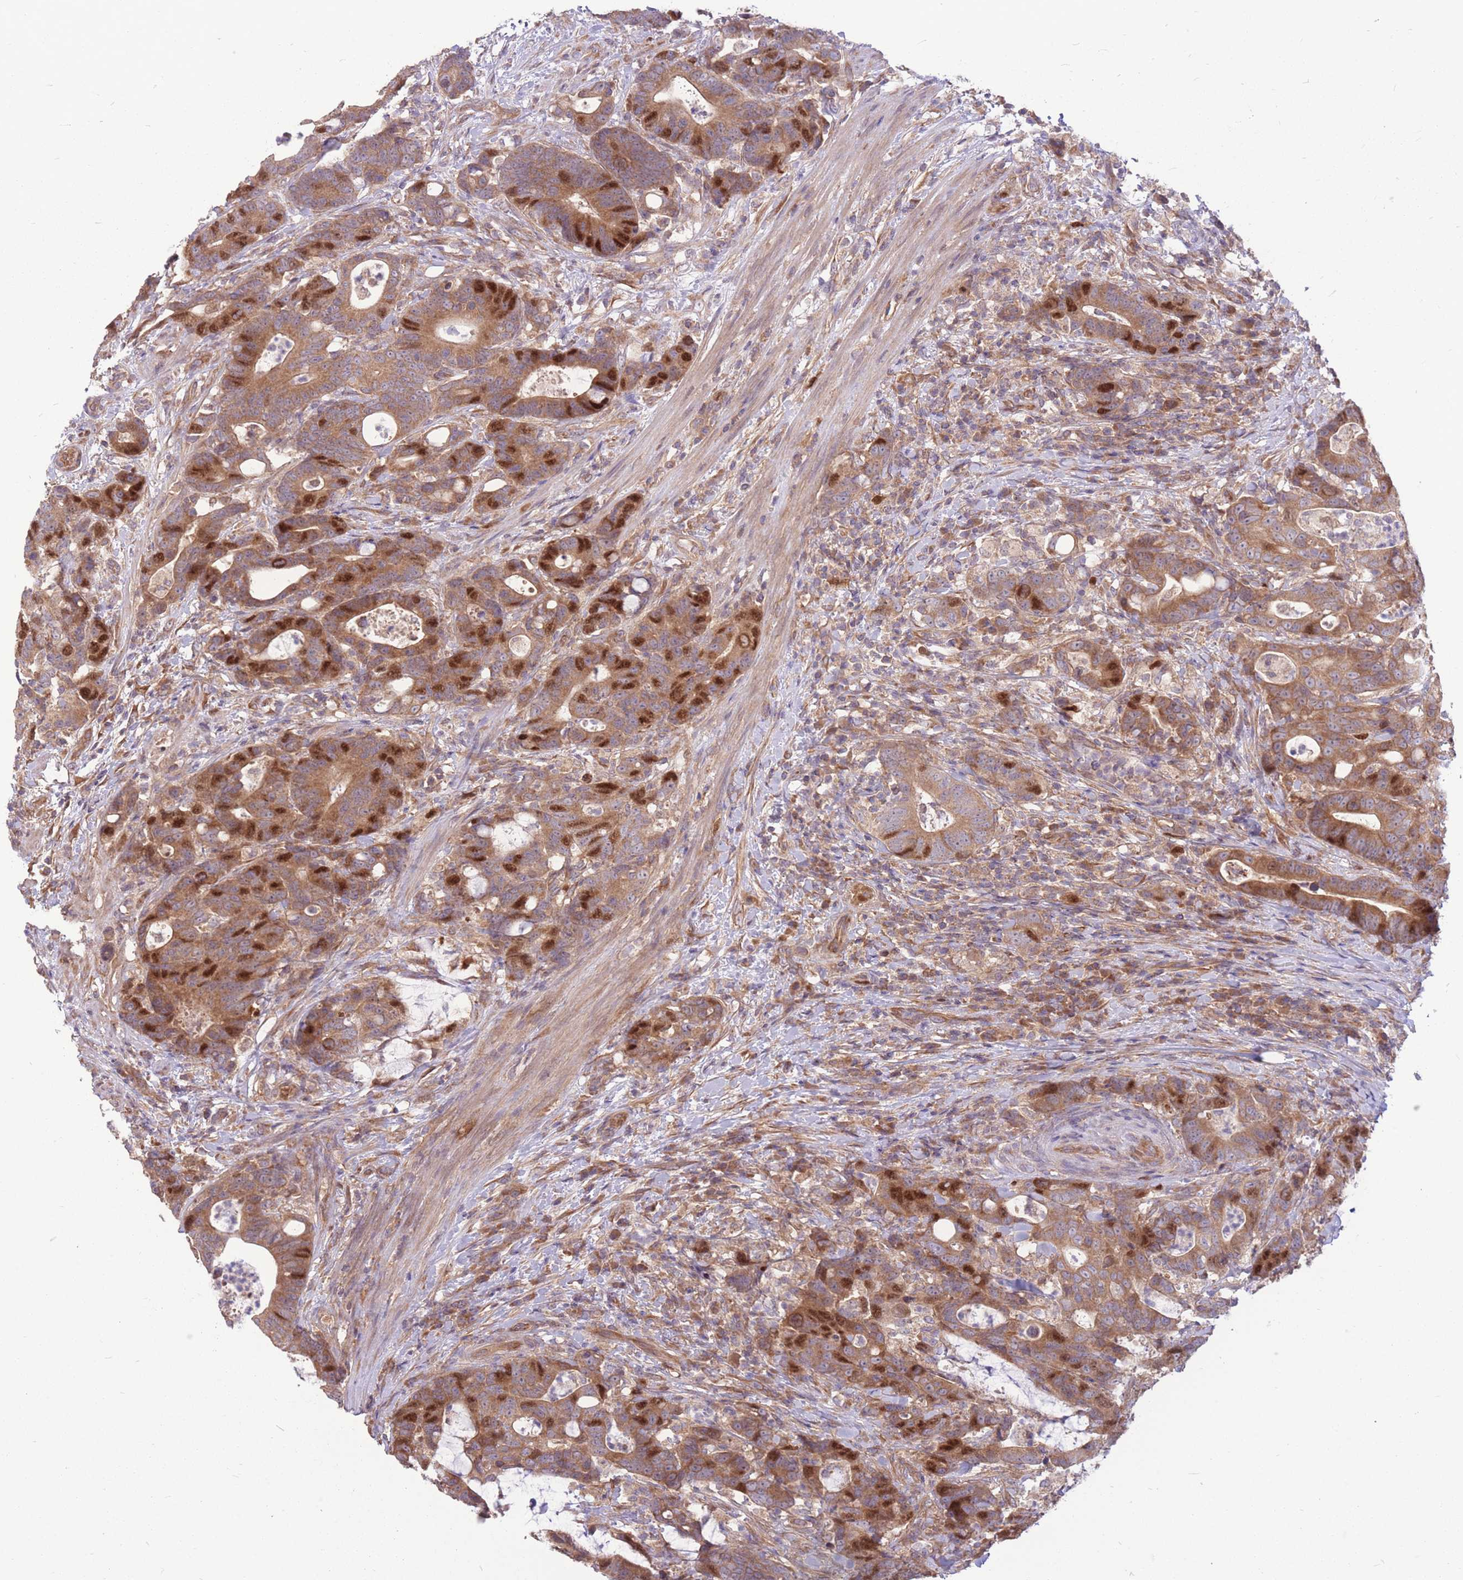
{"staining": {"intensity": "strong", "quantity": "25%-75%", "location": "cytoplasmic/membranous,nuclear"}, "tissue": "colorectal cancer", "cell_type": "Tumor cells", "image_type": "cancer", "snomed": [{"axis": "morphology", "description": "Adenocarcinoma, NOS"}, {"axis": "topography", "description": "Colon"}], "caption": "The immunohistochemical stain shows strong cytoplasmic/membranous and nuclear positivity in tumor cells of colorectal adenocarcinoma tissue. Nuclei are stained in blue.", "gene": "GMNN", "patient": {"sex": "female", "age": 82}}